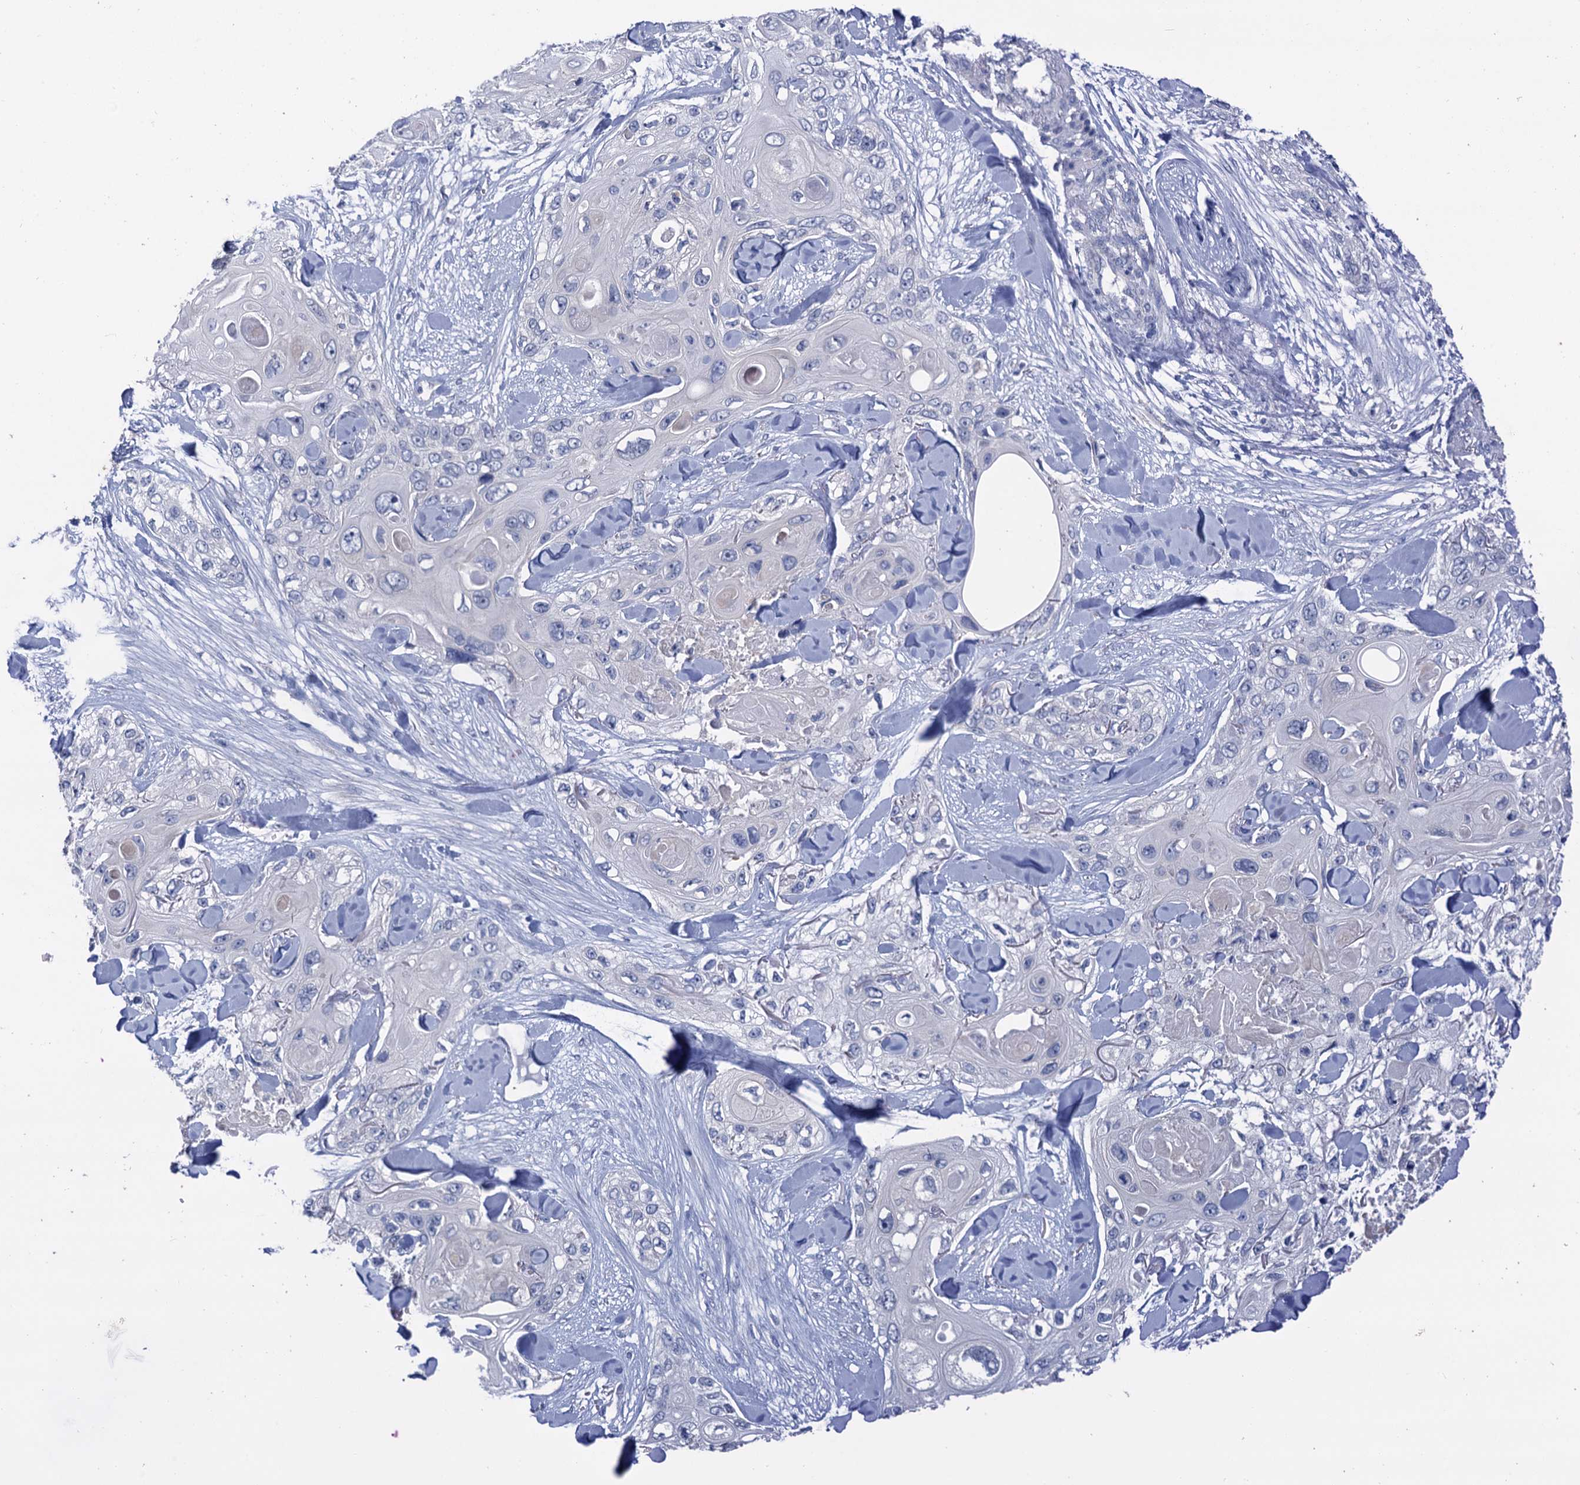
{"staining": {"intensity": "negative", "quantity": "none", "location": "none"}, "tissue": "skin cancer", "cell_type": "Tumor cells", "image_type": "cancer", "snomed": [{"axis": "morphology", "description": "Normal tissue, NOS"}, {"axis": "morphology", "description": "Squamous cell carcinoma, NOS"}, {"axis": "topography", "description": "Skin"}], "caption": "There is no significant staining in tumor cells of squamous cell carcinoma (skin).", "gene": "ANKRD42", "patient": {"sex": "male", "age": 72}}